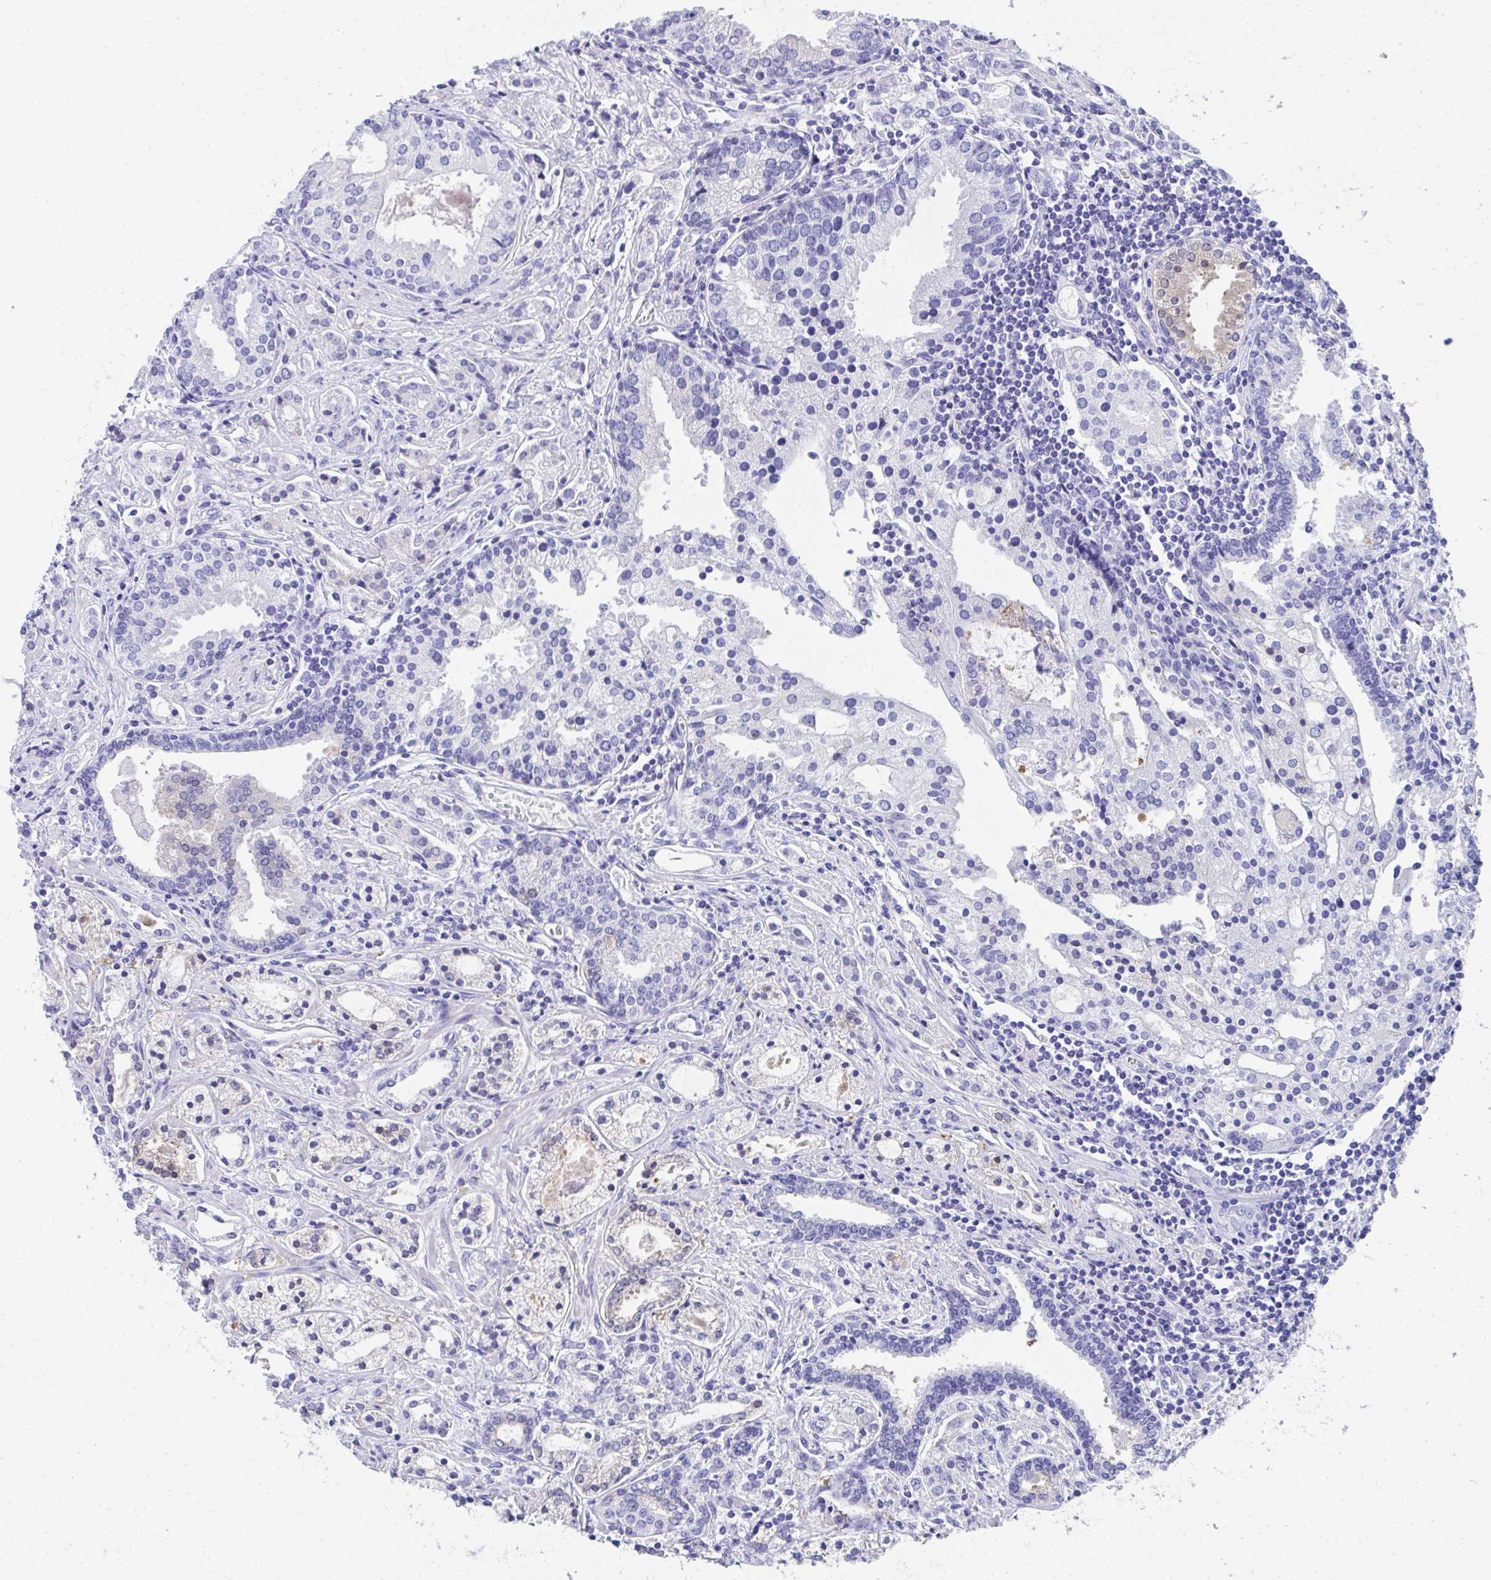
{"staining": {"intensity": "negative", "quantity": "none", "location": "none"}, "tissue": "prostate cancer", "cell_type": "Tumor cells", "image_type": "cancer", "snomed": [{"axis": "morphology", "description": "Adenocarcinoma, Medium grade"}, {"axis": "topography", "description": "Prostate"}], "caption": "Prostate adenocarcinoma (medium-grade) was stained to show a protein in brown. There is no significant positivity in tumor cells. The staining is performed using DAB brown chromogen with nuclei counter-stained in using hematoxylin.", "gene": "HGD", "patient": {"sex": "male", "age": 57}}